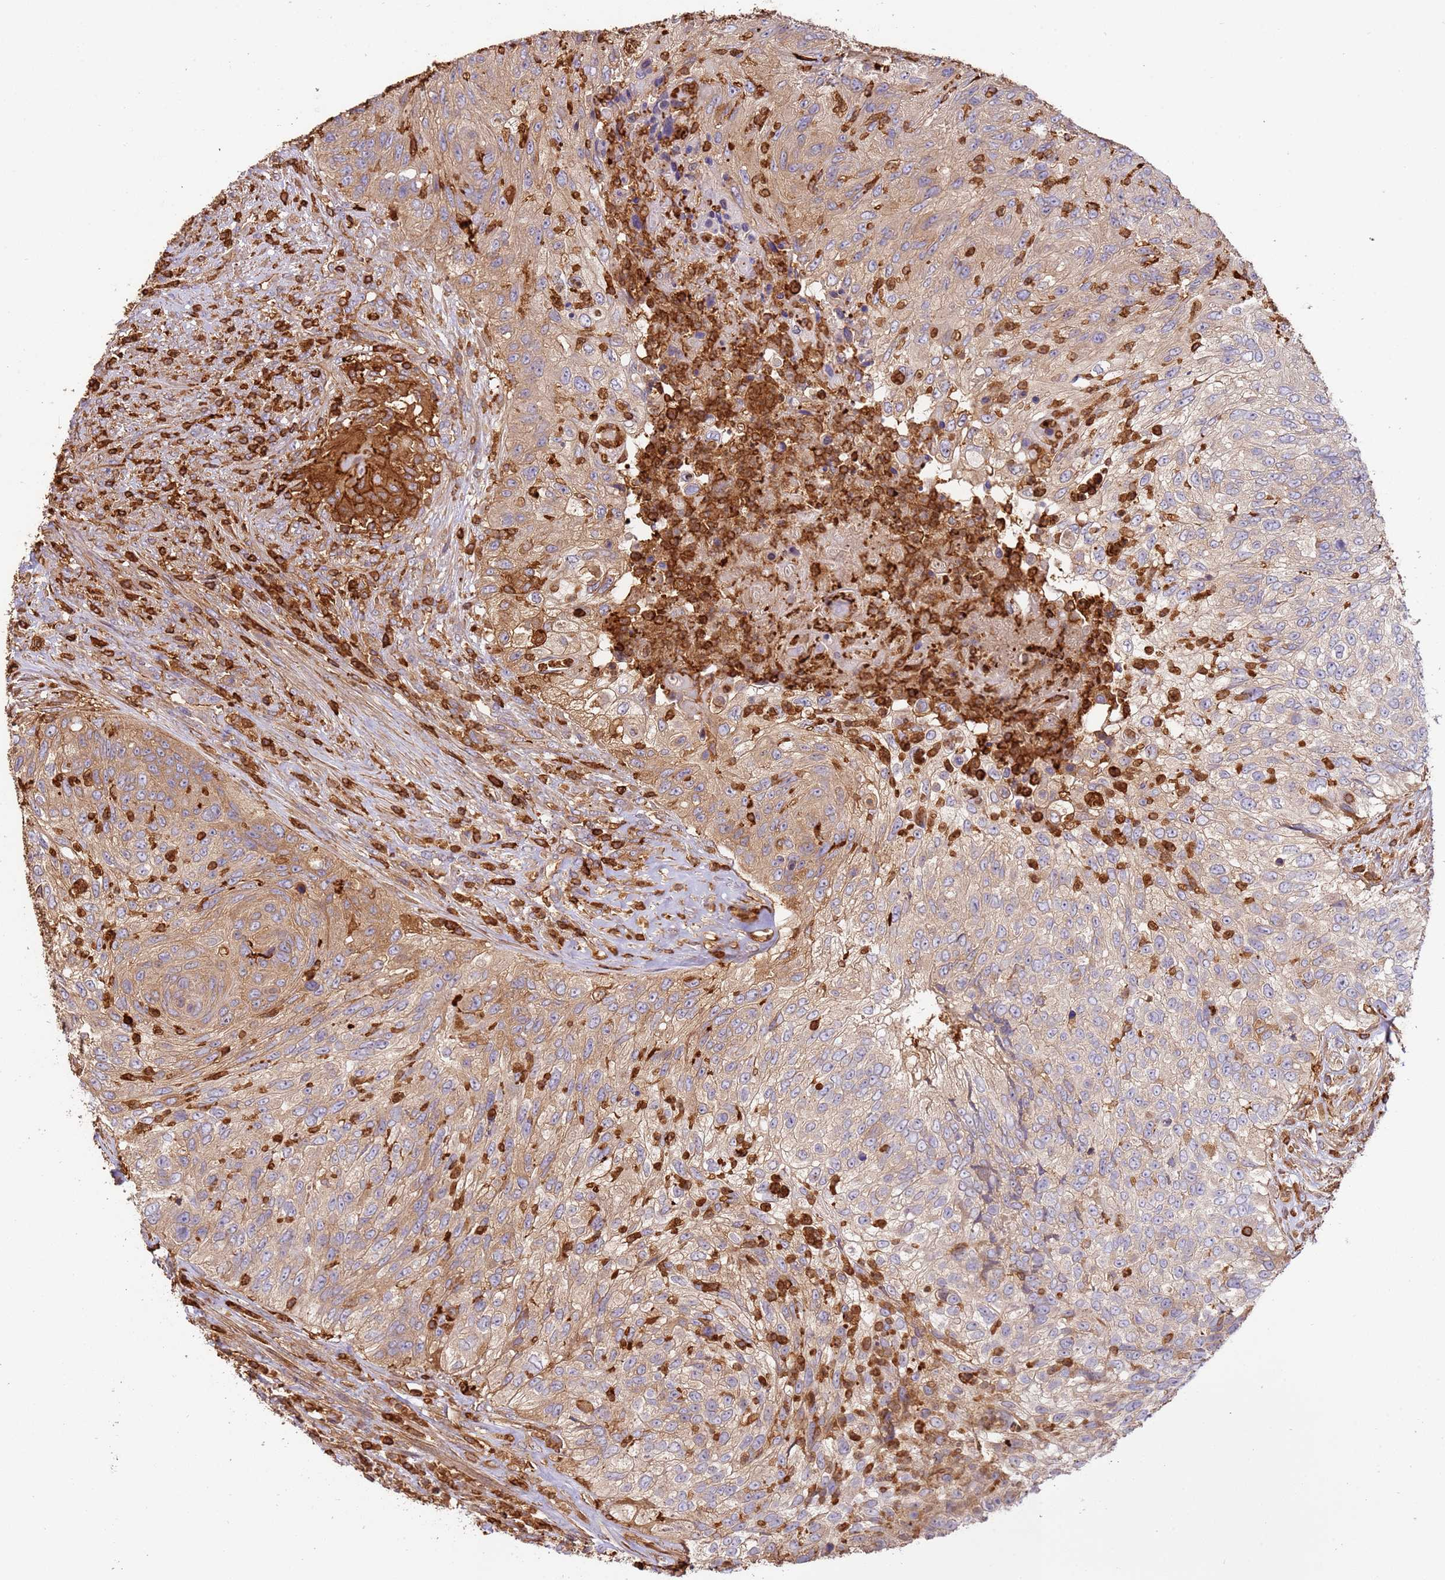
{"staining": {"intensity": "weak", "quantity": ">75%", "location": "cytoplasmic/membranous"}, "tissue": "urothelial cancer", "cell_type": "Tumor cells", "image_type": "cancer", "snomed": [{"axis": "morphology", "description": "Urothelial carcinoma, High grade"}, {"axis": "topography", "description": "Urinary bladder"}], "caption": "This is an image of immunohistochemistry staining of urothelial cancer, which shows weak expression in the cytoplasmic/membranous of tumor cells.", "gene": "OR6P1", "patient": {"sex": "female", "age": 60}}